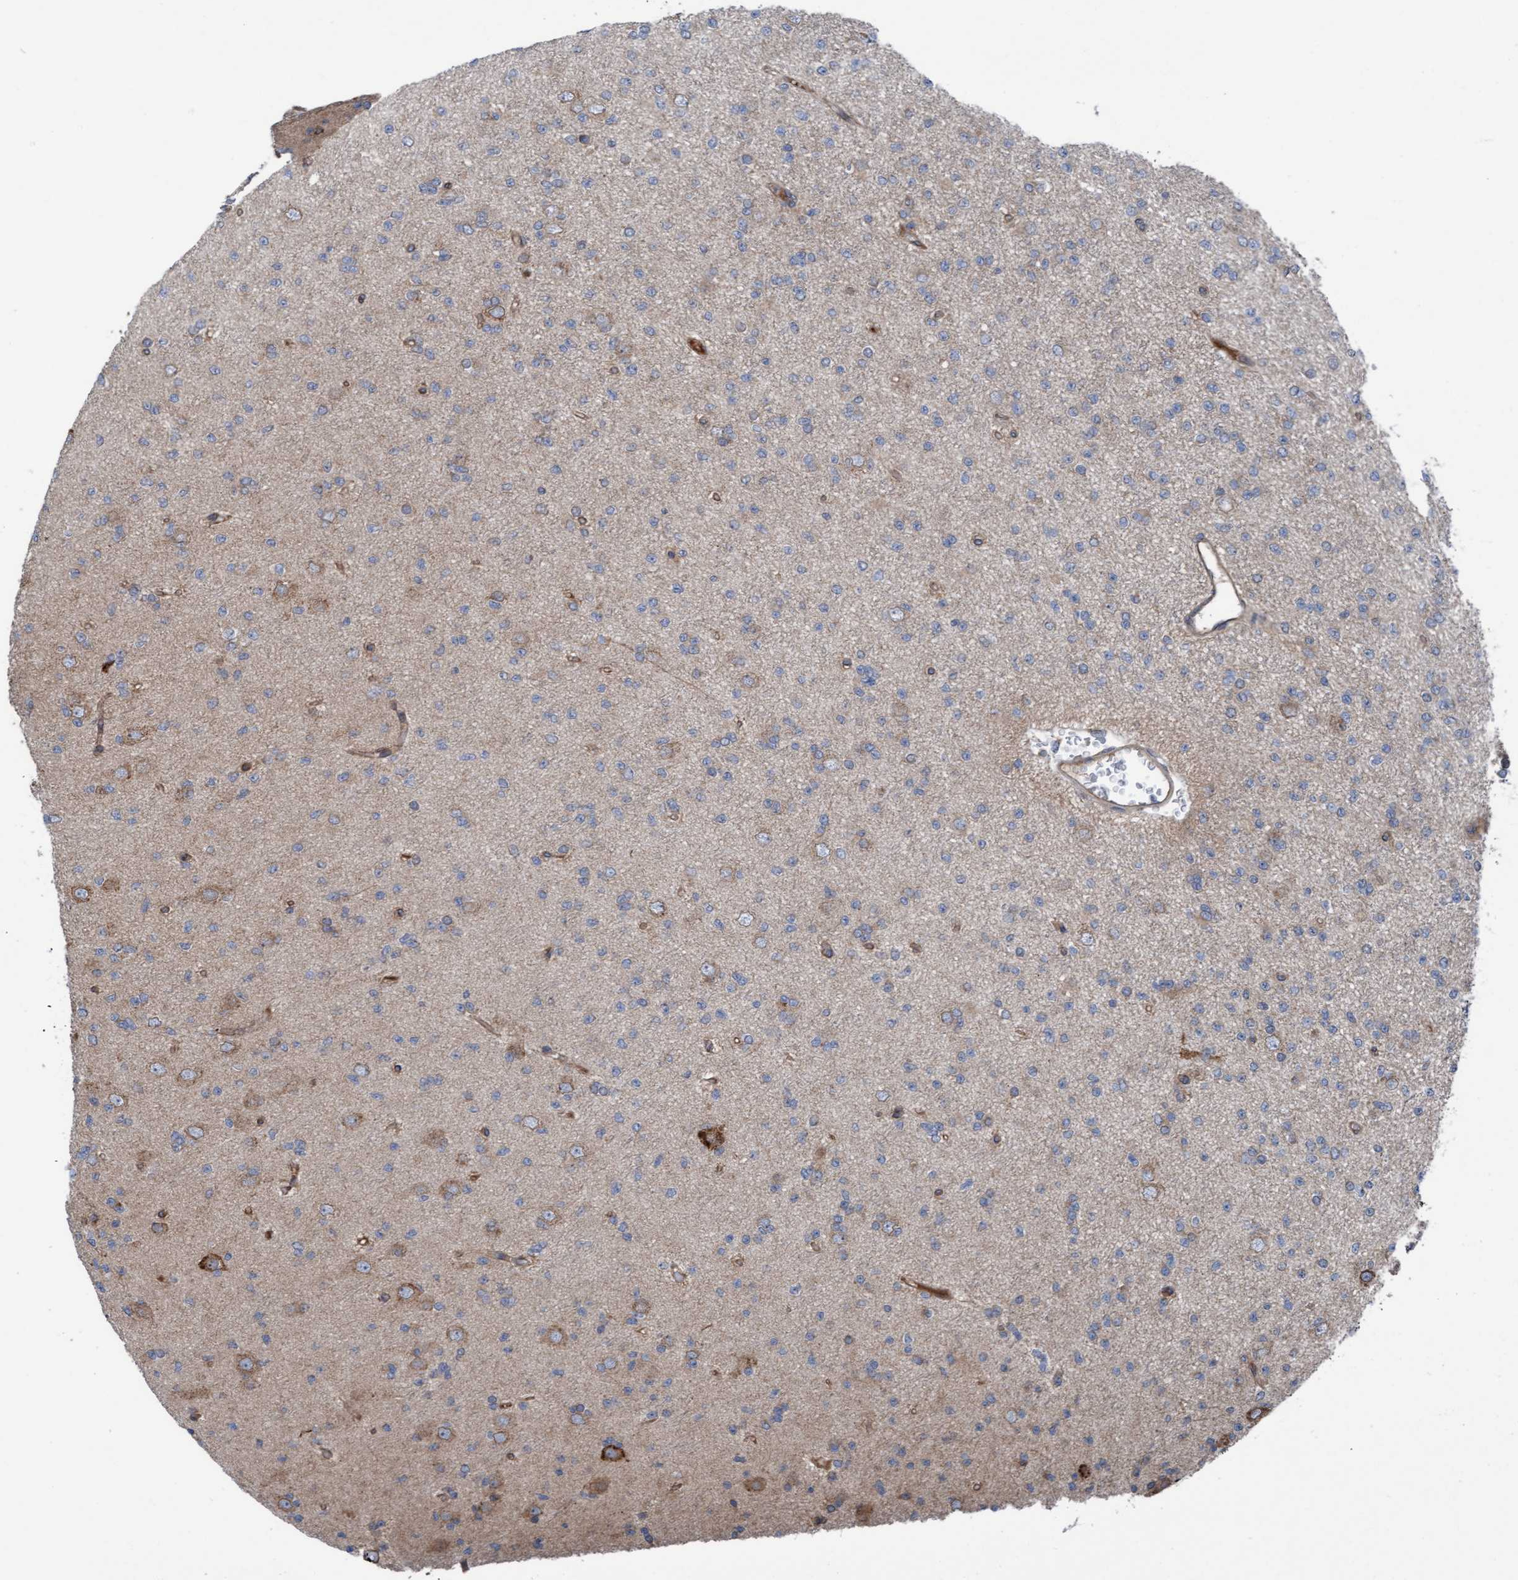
{"staining": {"intensity": "weak", "quantity": "<25%", "location": "cytoplasmic/membranous"}, "tissue": "glioma", "cell_type": "Tumor cells", "image_type": "cancer", "snomed": [{"axis": "morphology", "description": "Glioma, malignant, Low grade"}, {"axis": "topography", "description": "Brain"}], "caption": "This image is of glioma stained with IHC to label a protein in brown with the nuclei are counter-stained blue. There is no staining in tumor cells.", "gene": "RAP1GAP2", "patient": {"sex": "female", "age": 22}}